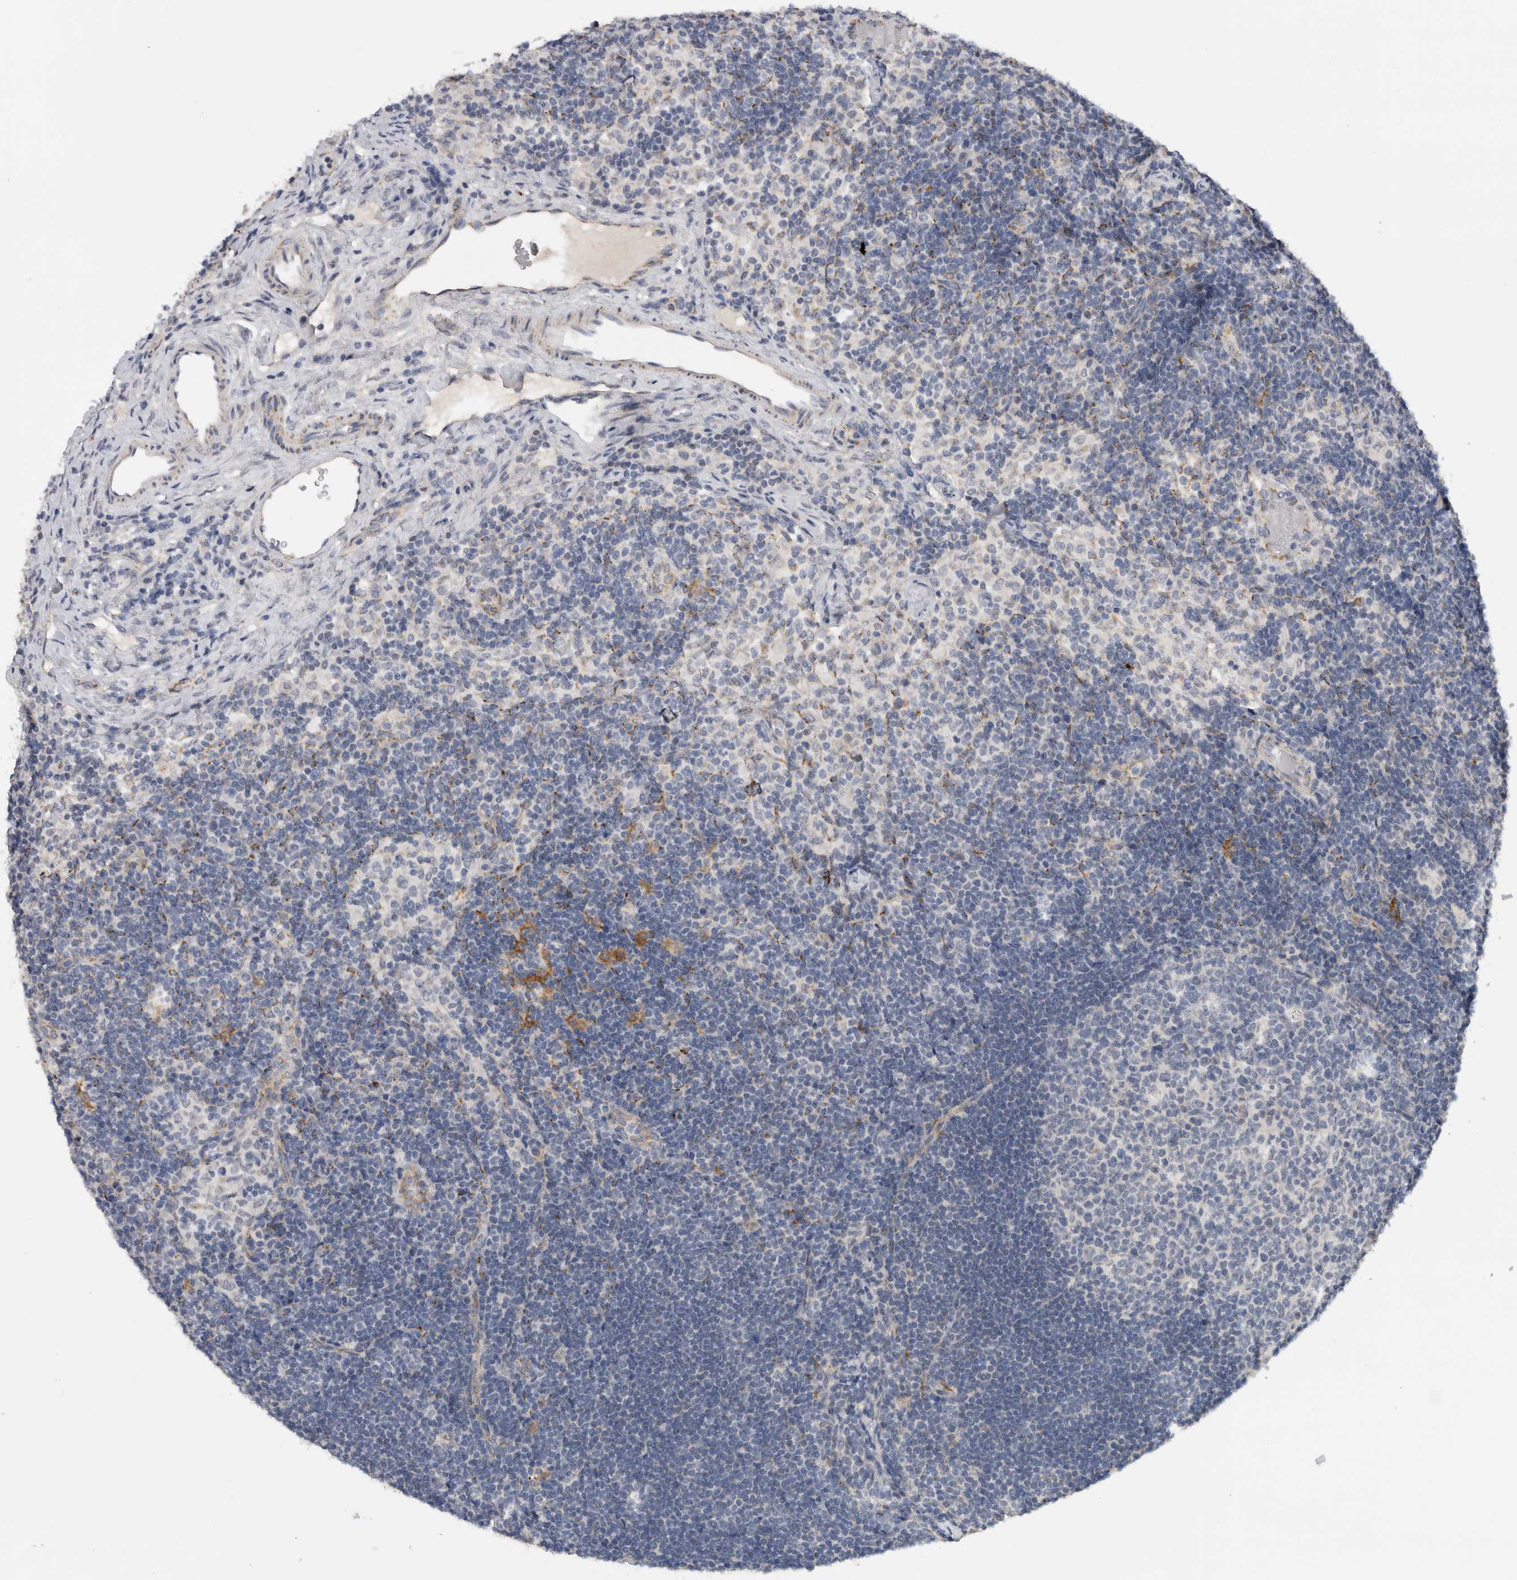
{"staining": {"intensity": "negative", "quantity": "none", "location": "none"}, "tissue": "lymph node", "cell_type": "Germinal center cells", "image_type": "normal", "snomed": [{"axis": "morphology", "description": "Normal tissue, NOS"}, {"axis": "topography", "description": "Lymph node"}], "caption": "The micrograph exhibits no staining of germinal center cells in benign lymph node. Nuclei are stained in blue.", "gene": "DYRK2", "patient": {"sex": "female", "age": 22}}